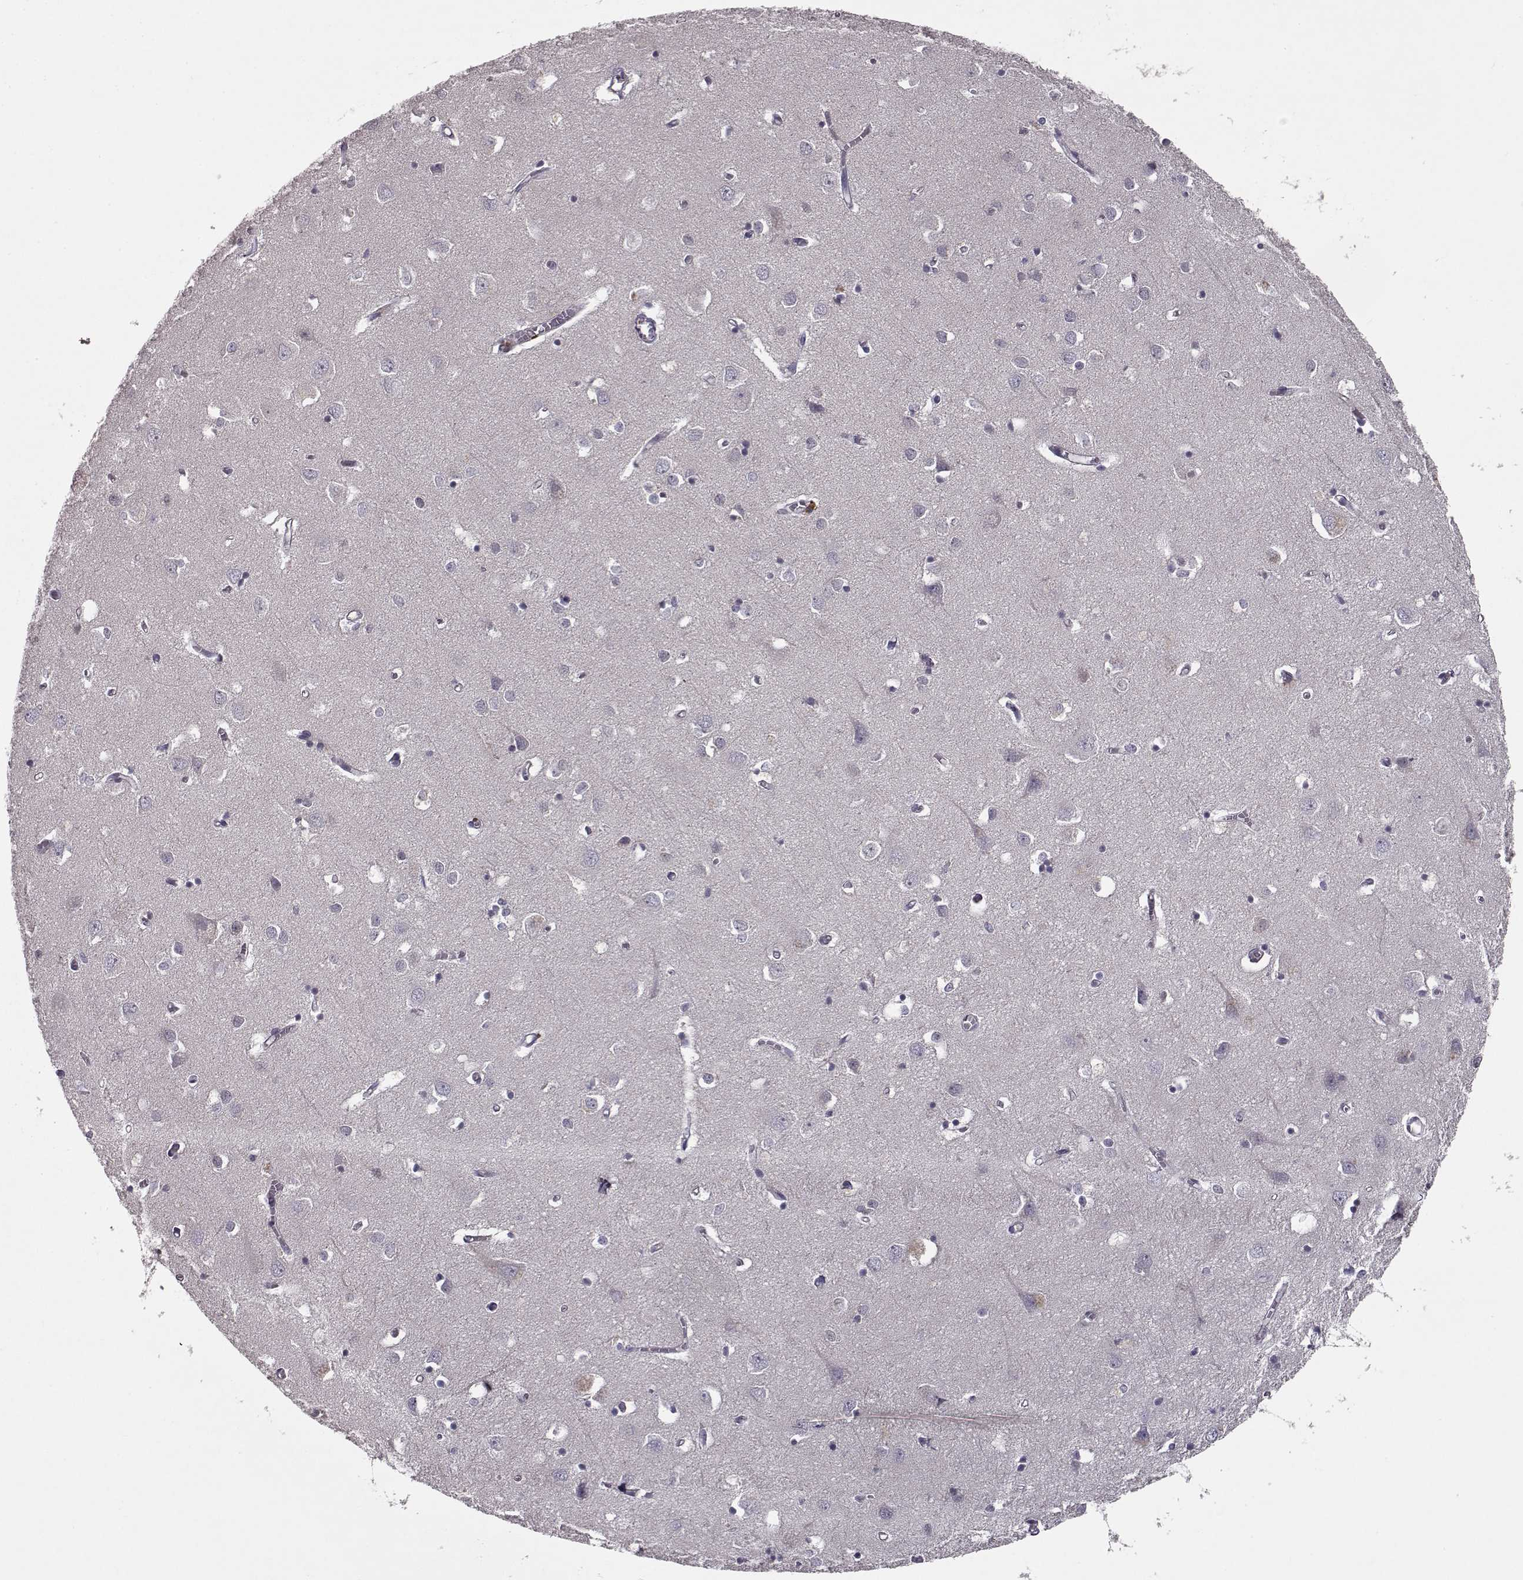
{"staining": {"intensity": "negative", "quantity": "none", "location": "none"}, "tissue": "cerebral cortex", "cell_type": "Endothelial cells", "image_type": "normal", "snomed": [{"axis": "morphology", "description": "Normal tissue, NOS"}, {"axis": "topography", "description": "Cerebral cortex"}], "caption": "Immunohistochemical staining of unremarkable cerebral cortex exhibits no significant expression in endothelial cells.", "gene": "RANBP1", "patient": {"sex": "male", "age": 70}}